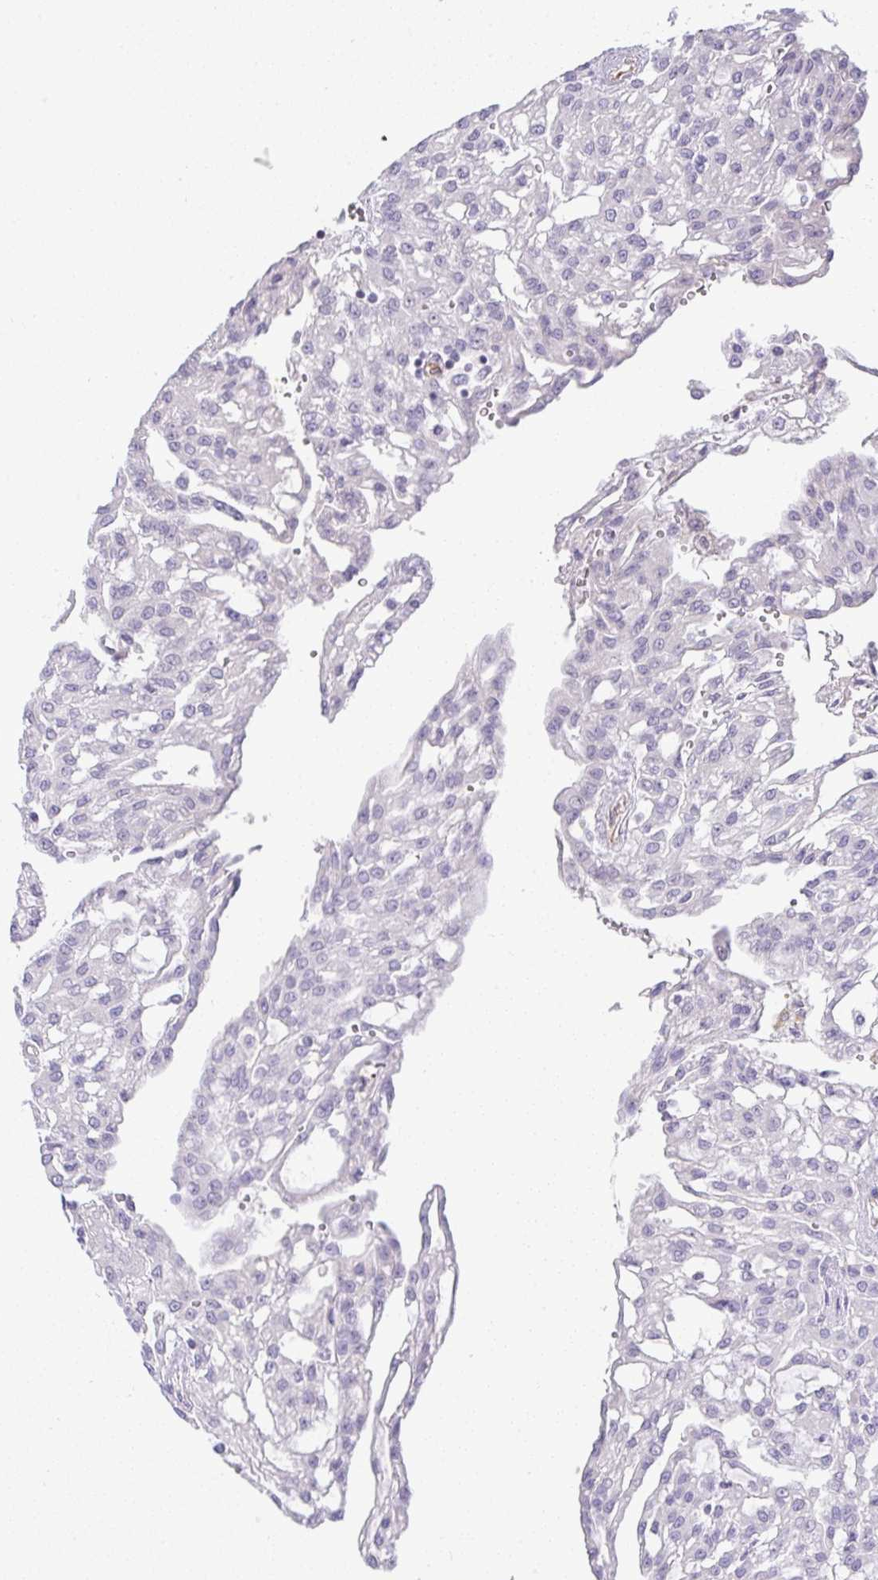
{"staining": {"intensity": "negative", "quantity": "none", "location": "none"}, "tissue": "renal cancer", "cell_type": "Tumor cells", "image_type": "cancer", "snomed": [{"axis": "morphology", "description": "Adenocarcinoma, NOS"}, {"axis": "topography", "description": "Kidney"}], "caption": "Histopathology image shows no protein positivity in tumor cells of renal cancer tissue. (Stains: DAB immunohistochemistry with hematoxylin counter stain, Microscopy: brightfield microscopy at high magnification).", "gene": "LIPE", "patient": {"sex": "male", "age": 63}}